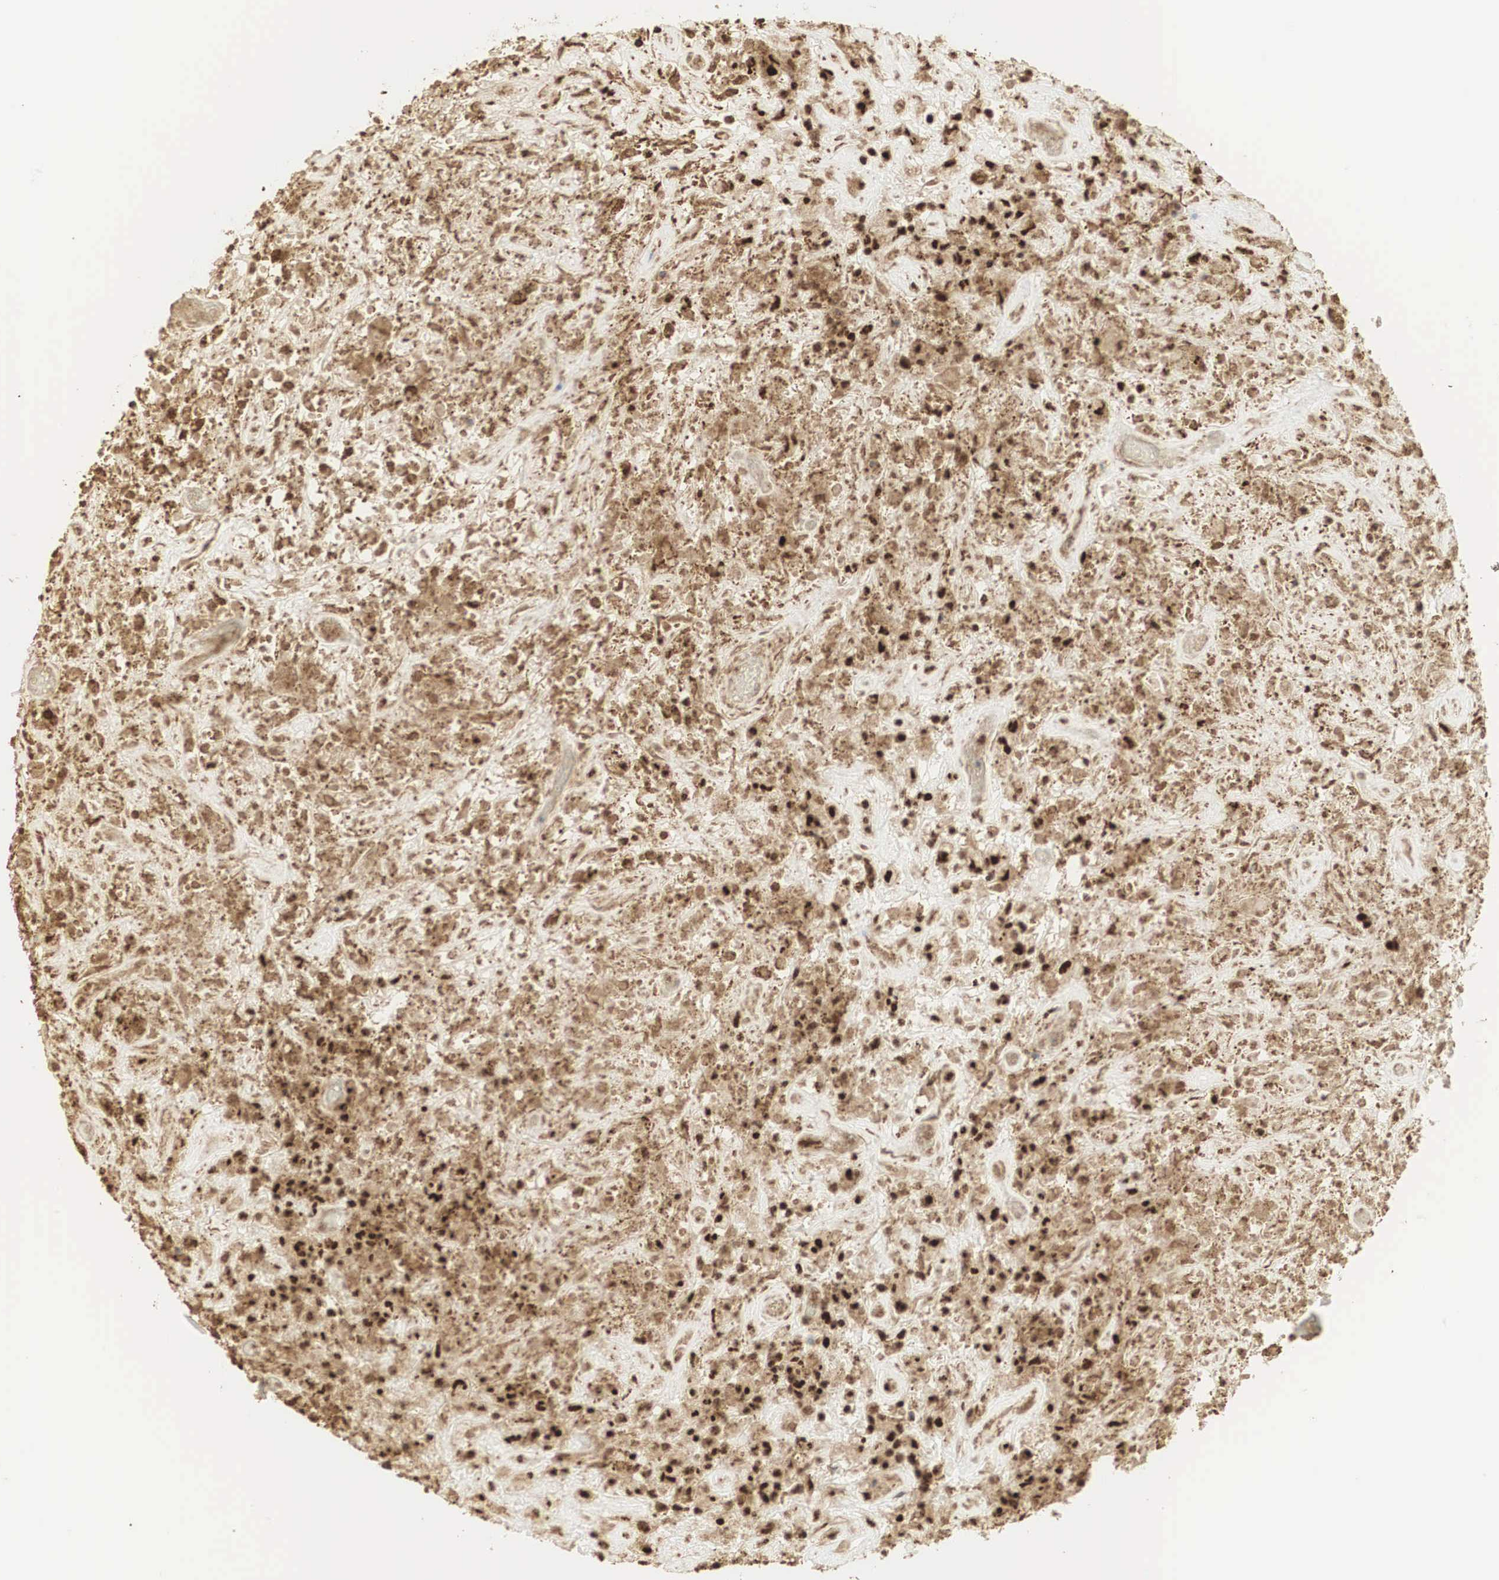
{"staining": {"intensity": "strong", "quantity": ">75%", "location": "cytoplasmic/membranous,nuclear"}, "tissue": "lymphoma", "cell_type": "Tumor cells", "image_type": "cancer", "snomed": [{"axis": "morphology", "description": "Hodgkin's disease, NOS"}, {"axis": "topography", "description": "Lymph node"}], "caption": "High-magnification brightfield microscopy of lymphoma stained with DAB (brown) and counterstained with hematoxylin (blue). tumor cells exhibit strong cytoplasmic/membranous and nuclear staining is present in approximately>75% of cells.", "gene": "RNF113A", "patient": {"sex": "male", "age": 46}}